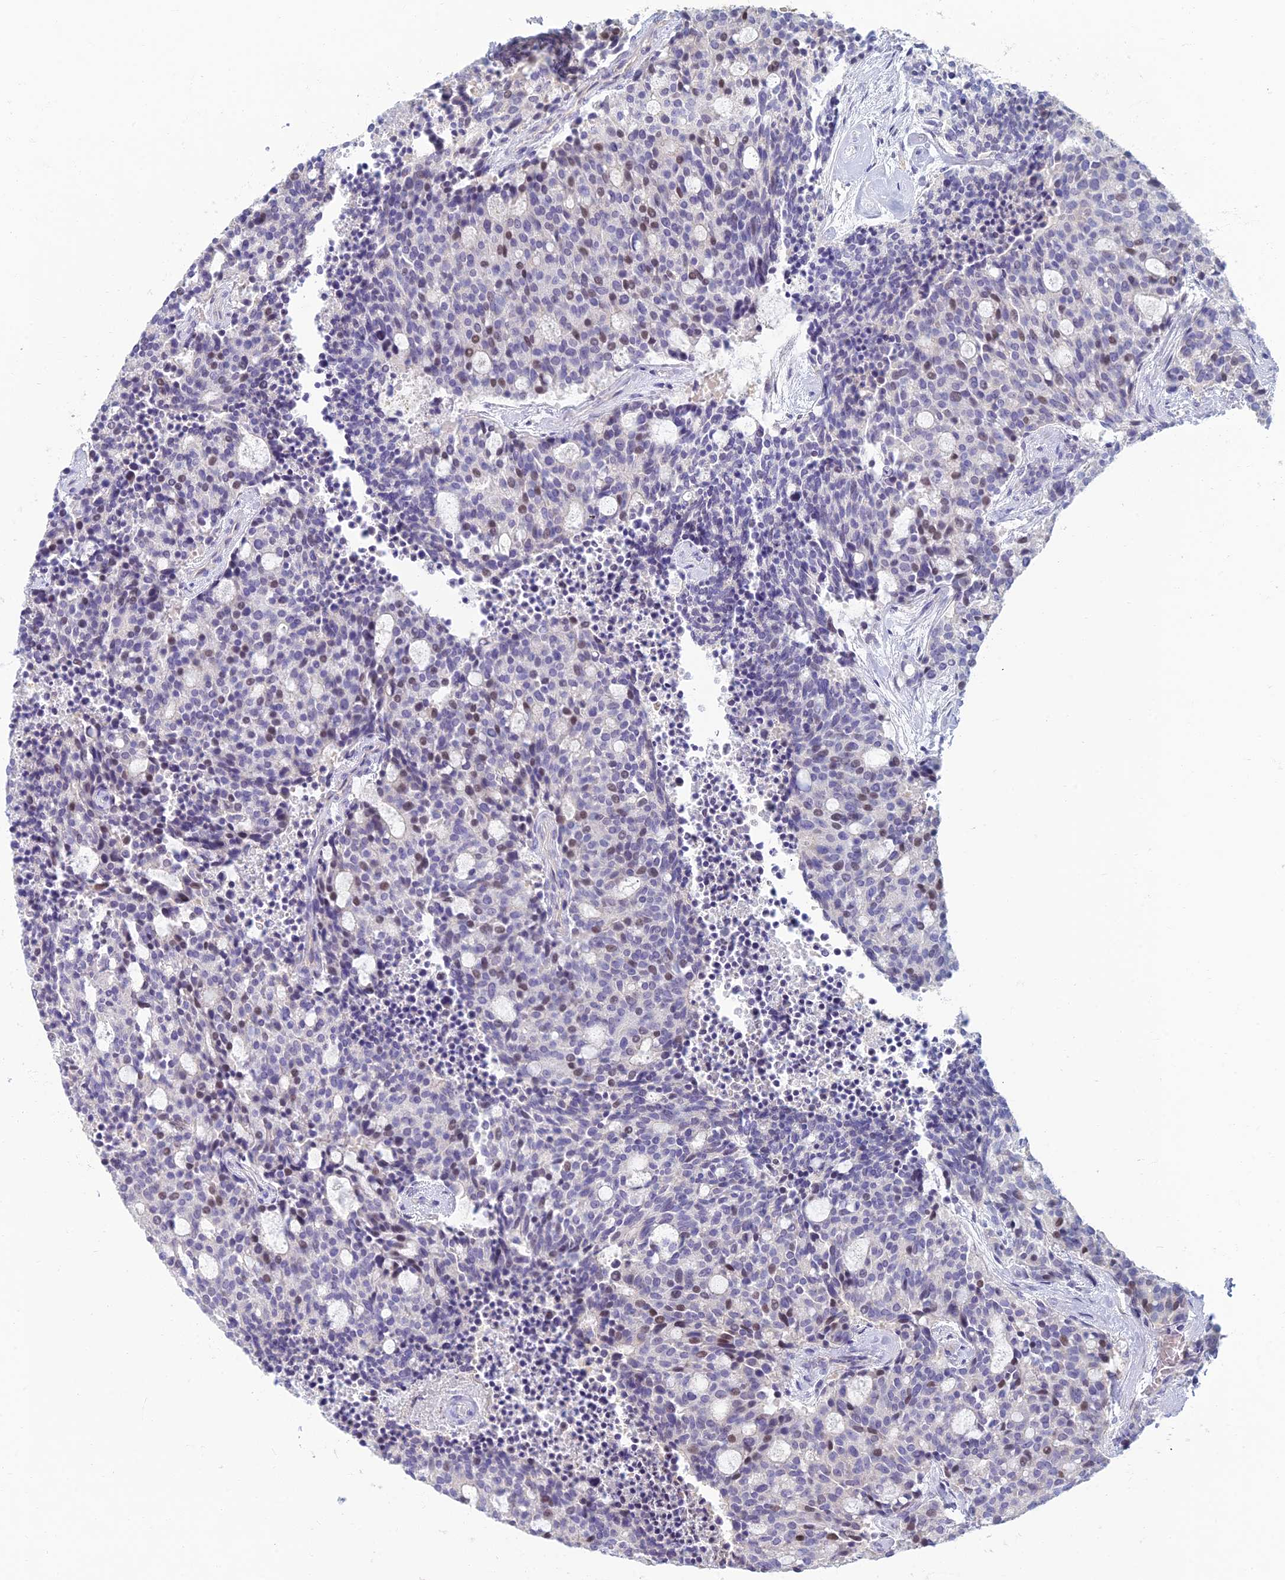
{"staining": {"intensity": "weak", "quantity": "<25%", "location": "nuclear"}, "tissue": "carcinoid", "cell_type": "Tumor cells", "image_type": "cancer", "snomed": [{"axis": "morphology", "description": "Carcinoid, malignant, NOS"}, {"axis": "topography", "description": "Pancreas"}], "caption": "IHC of human carcinoid (malignant) reveals no staining in tumor cells.", "gene": "NEURL1", "patient": {"sex": "female", "age": 54}}